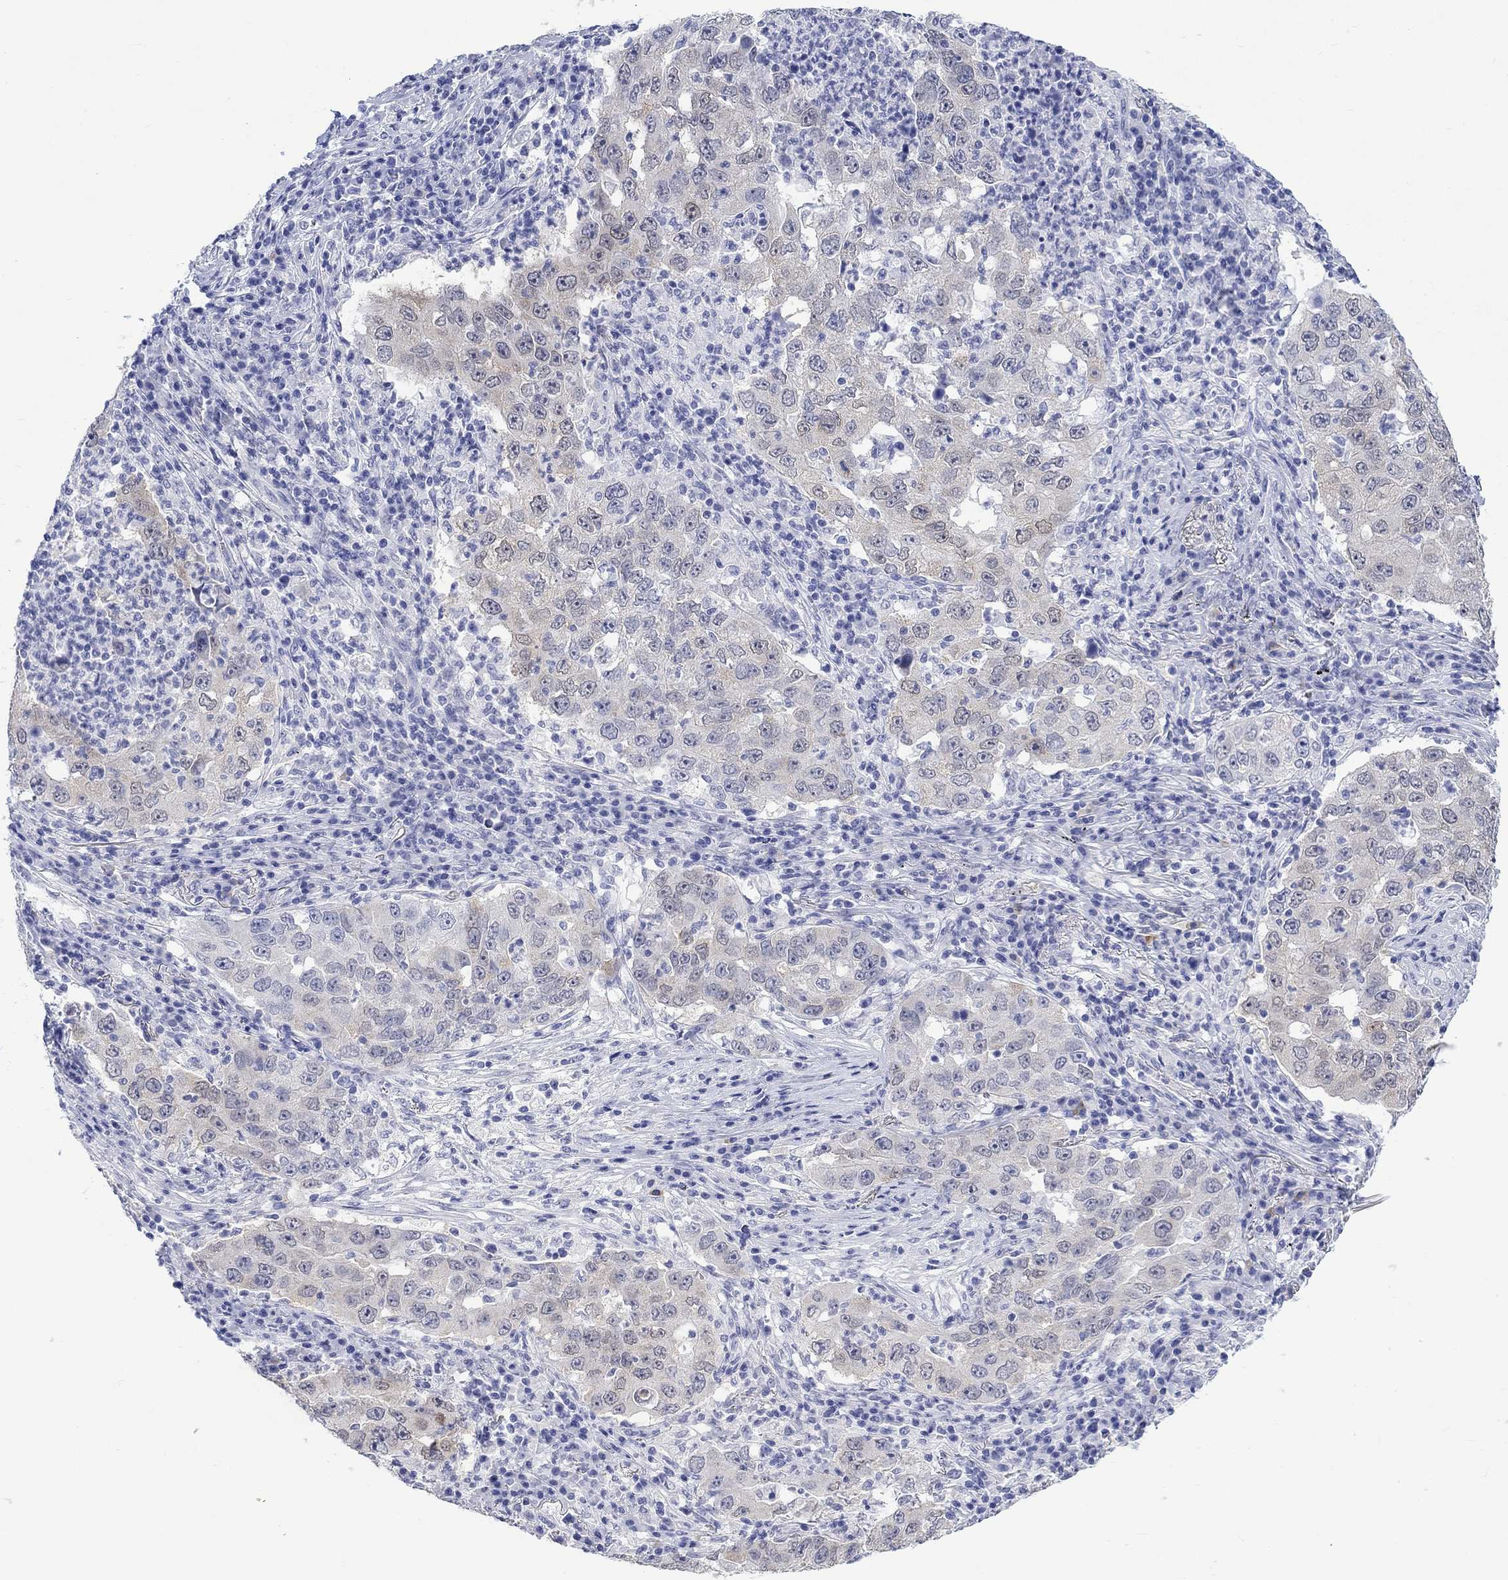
{"staining": {"intensity": "weak", "quantity": "<25%", "location": "cytoplasmic/membranous"}, "tissue": "lung cancer", "cell_type": "Tumor cells", "image_type": "cancer", "snomed": [{"axis": "morphology", "description": "Adenocarcinoma, NOS"}, {"axis": "topography", "description": "Lung"}], "caption": "A high-resolution photomicrograph shows IHC staining of lung cancer, which demonstrates no significant positivity in tumor cells.", "gene": "MSI1", "patient": {"sex": "male", "age": 73}}